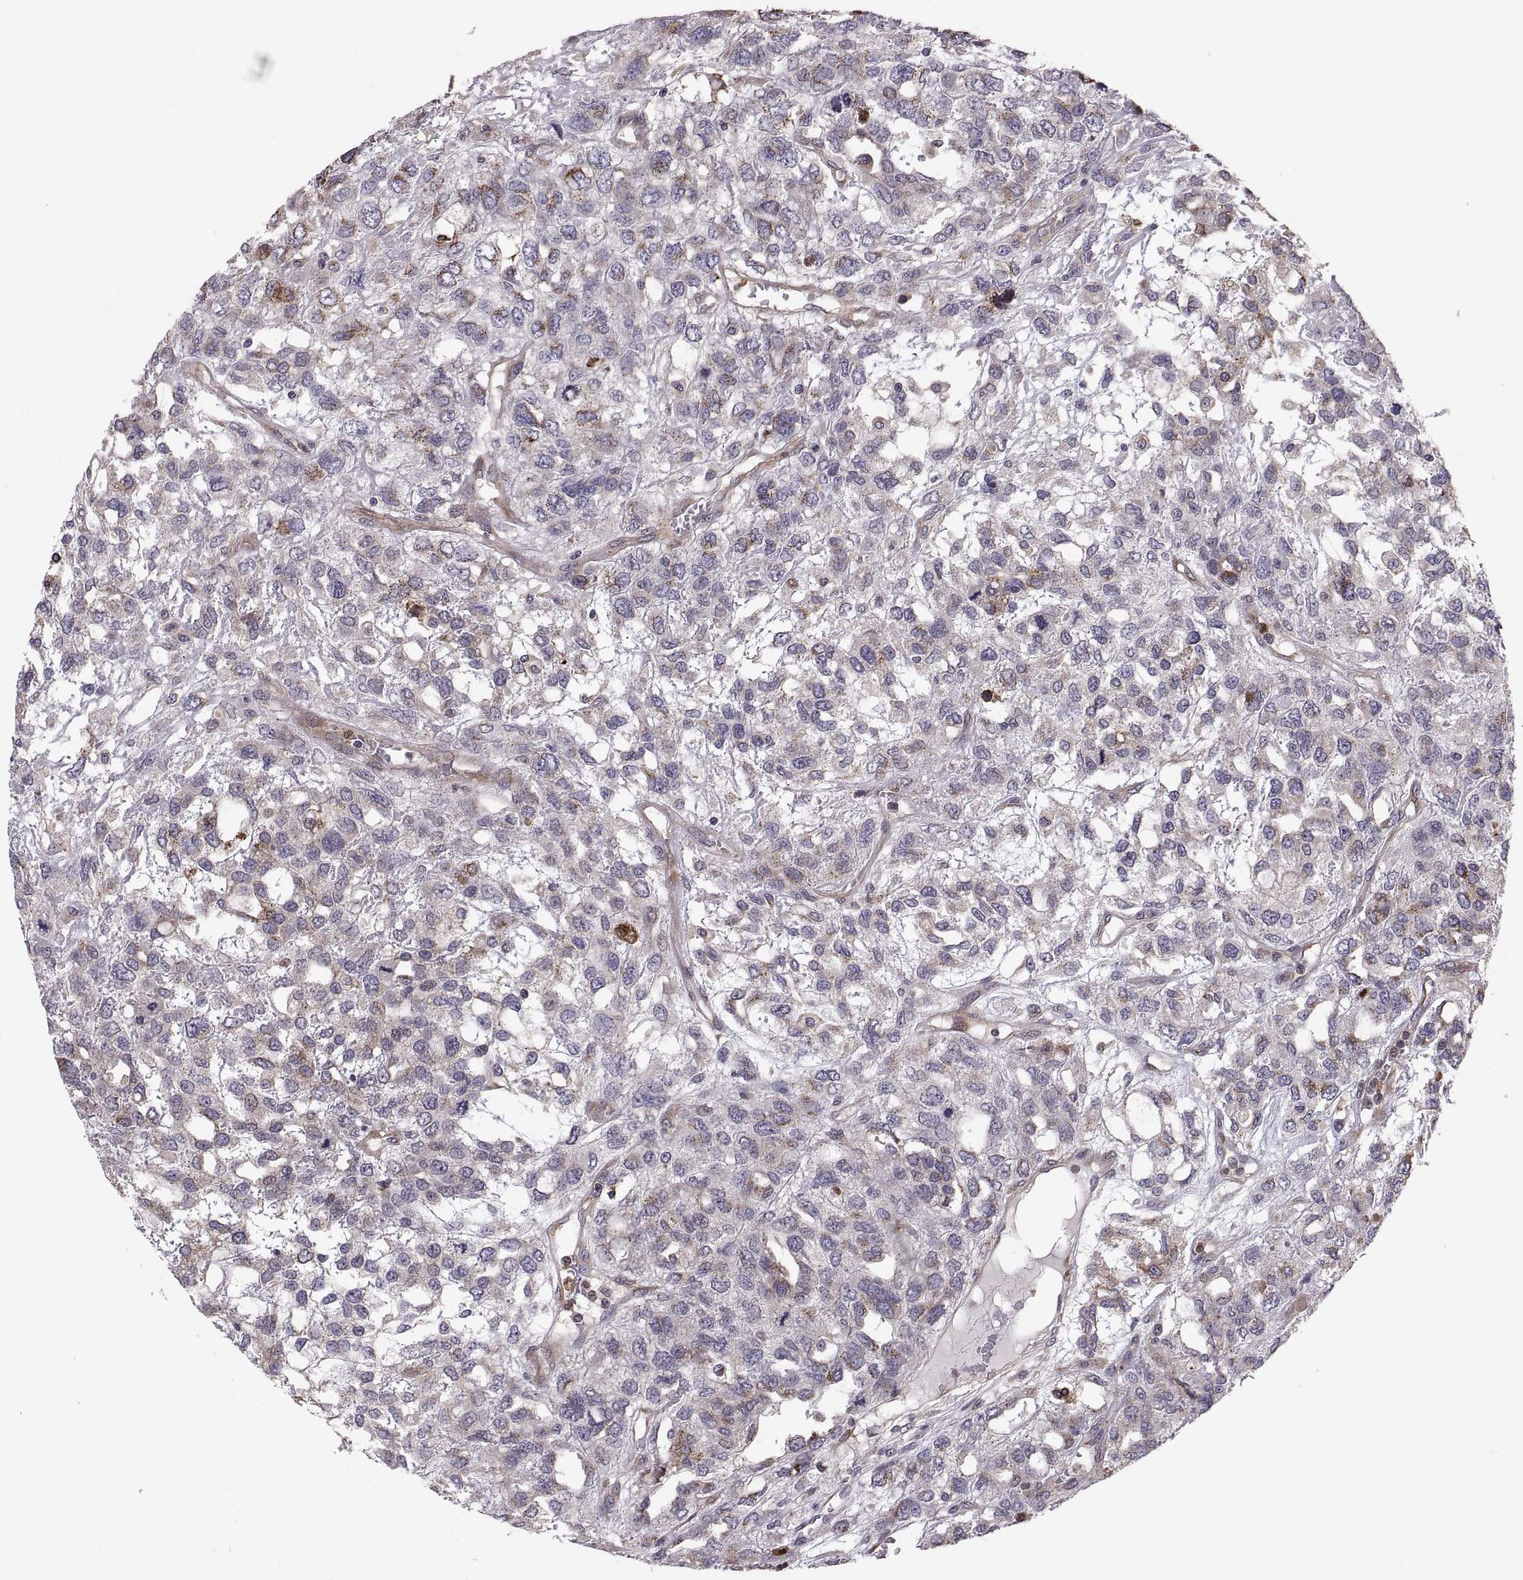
{"staining": {"intensity": "moderate", "quantity": "<25%", "location": "cytoplasmic/membranous"}, "tissue": "testis cancer", "cell_type": "Tumor cells", "image_type": "cancer", "snomed": [{"axis": "morphology", "description": "Seminoma, NOS"}, {"axis": "topography", "description": "Testis"}], "caption": "The micrograph displays immunohistochemical staining of seminoma (testis). There is moderate cytoplasmic/membranous staining is seen in about <25% of tumor cells. (Brightfield microscopy of DAB IHC at high magnification).", "gene": "TESC", "patient": {"sex": "male", "age": 52}}